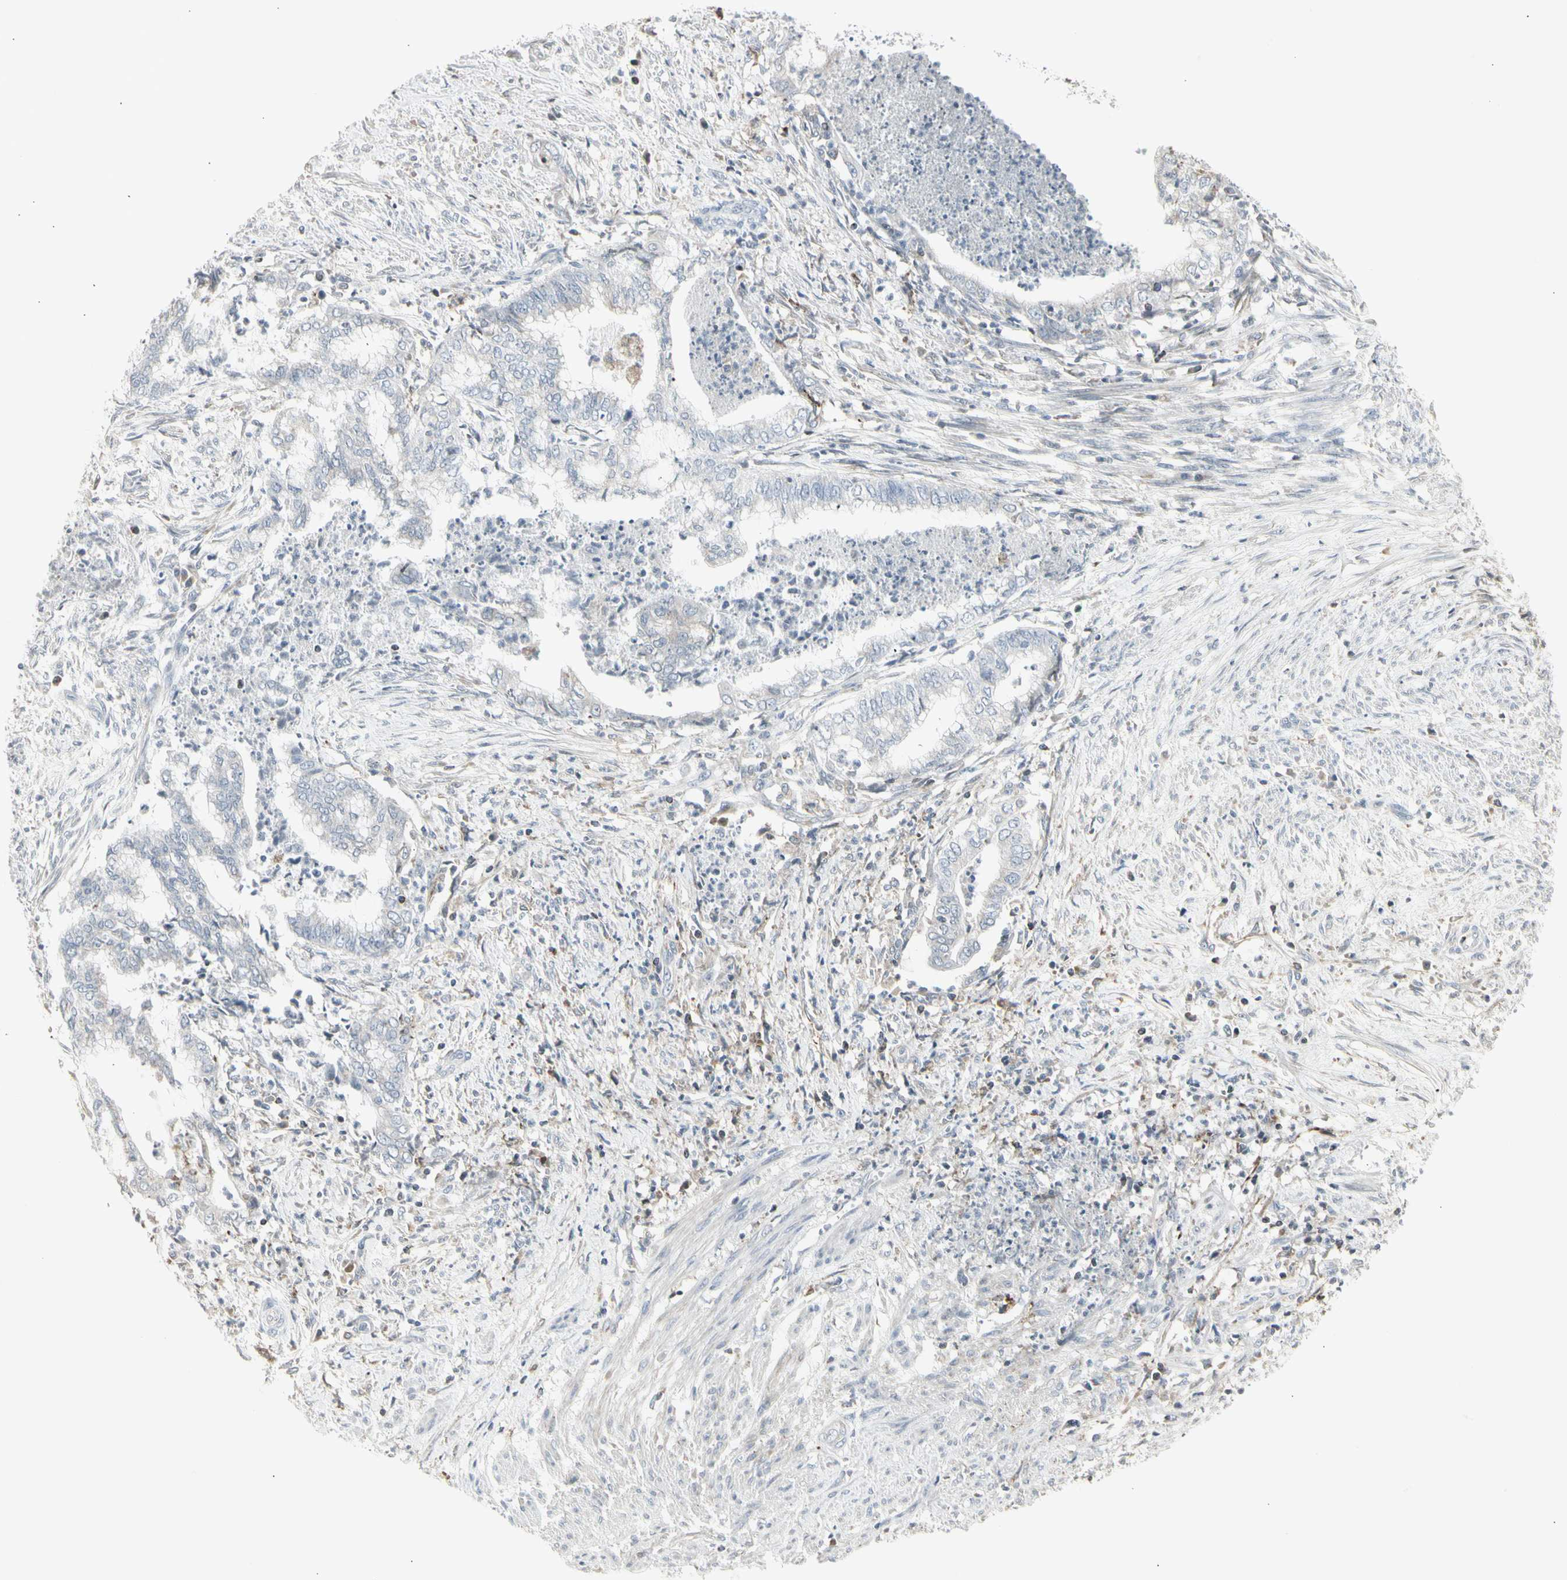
{"staining": {"intensity": "negative", "quantity": "none", "location": "none"}, "tissue": "endometrial cancer", "cell_type": "Tumor cells", "image_type": "cancer", "snomed": [{"axis": "morphology", "description": "Necrosis, NOS"}, {"axis": "morphology", "description": "Adenocarcinoma, NOS"}, {"axis": "topography", "description": "Endometrium"}], "caption": "Immunohistochemistry (IHC) histopathology image of neoplastic tissue: adenocarcinoma (endometrial) stained with DAB (3,3'-diaminobenzidine) shows no significant protein positivity in tumor cells.", "gene": "TMEM176A", "patient": {"sex": "female", "age": 79}}